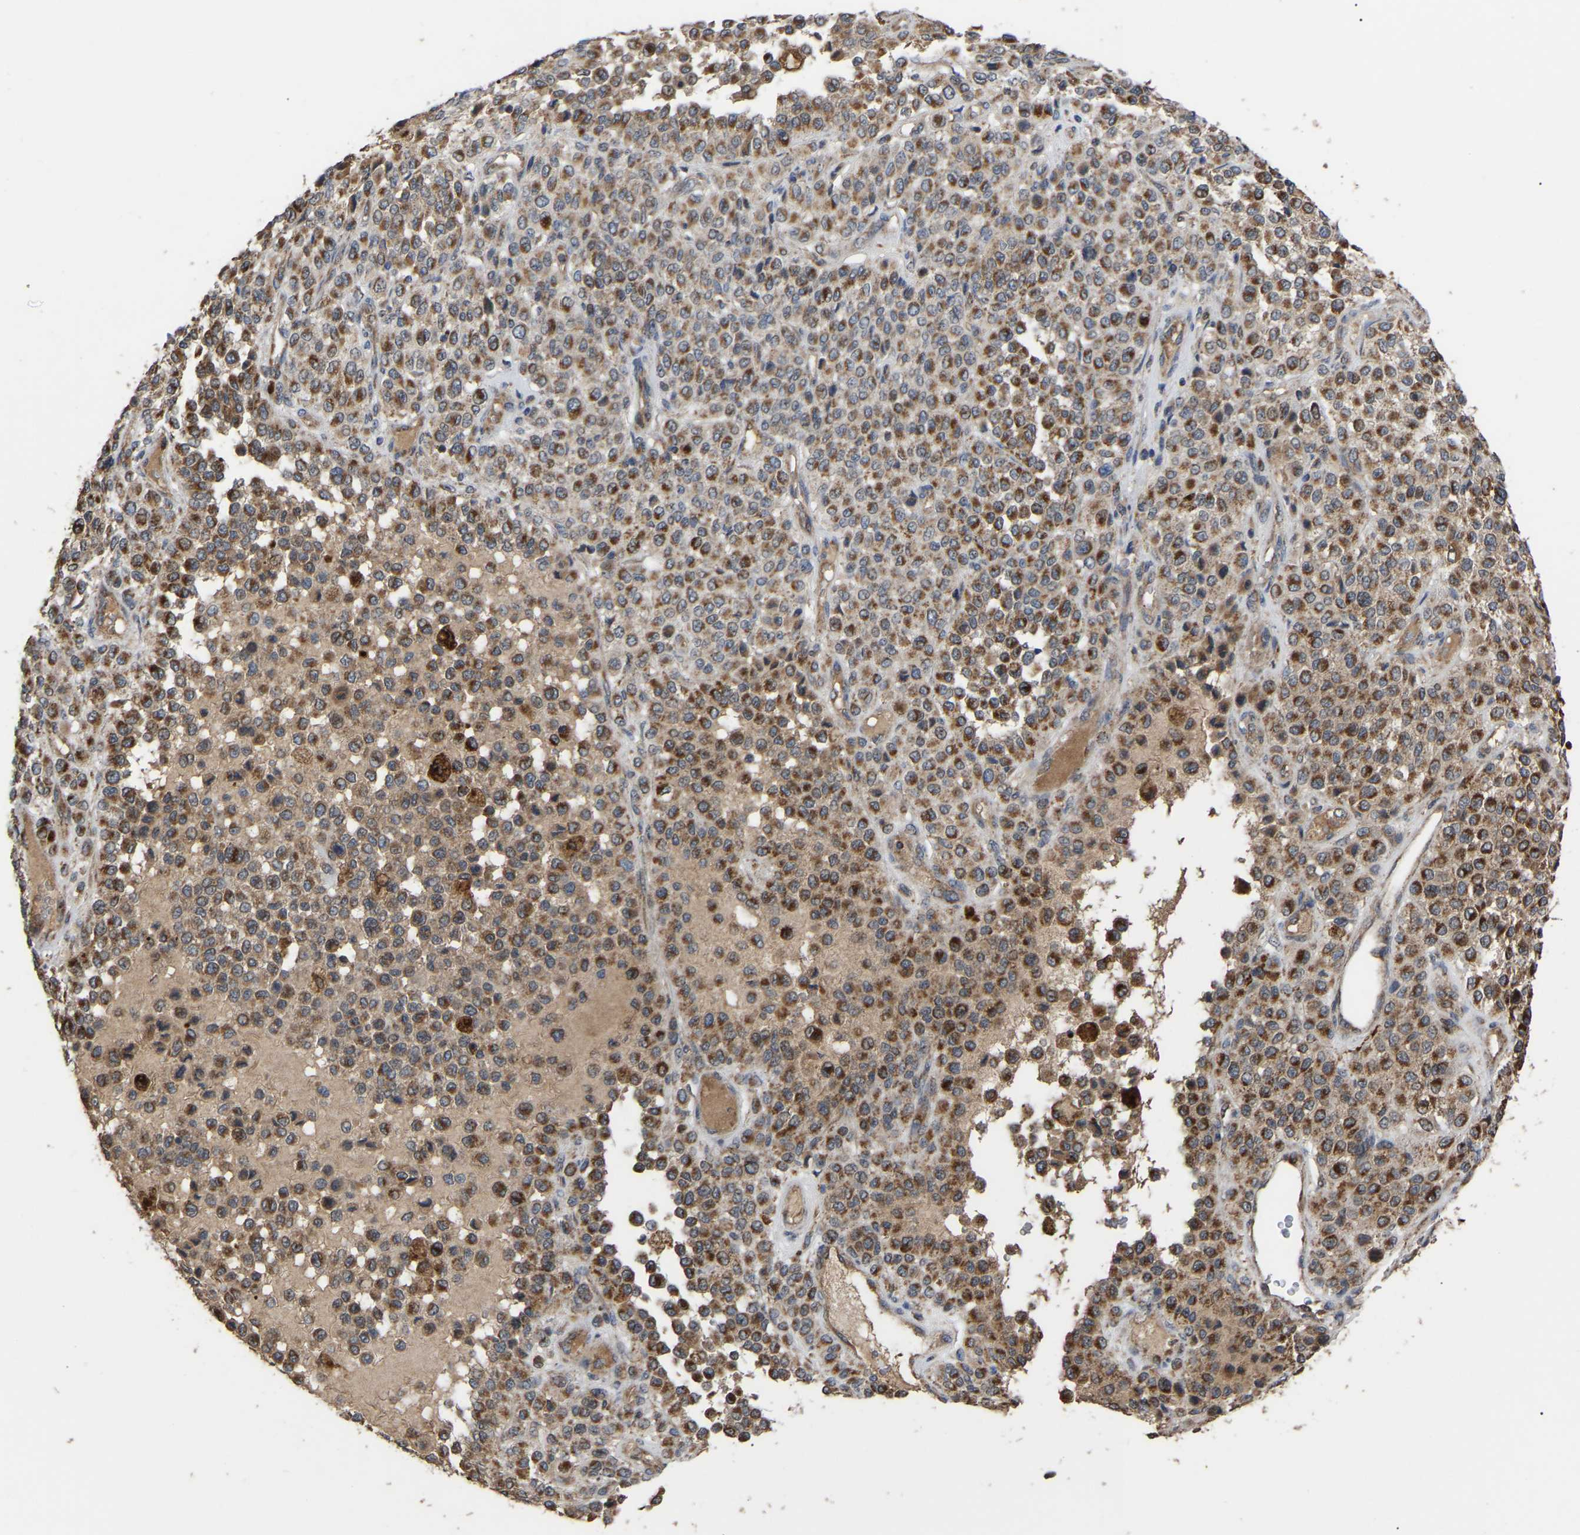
{"staining": {"intensity": "strong", "quantity": "25%-75%", "location": "cytoplasmic/membranous"}, "tissue": "melanoma", "cell_type": "Tumor cells", "image_type": "cancer", "snomed": [{"axis": "morphology", "description": "Malignant melanoma, Metastatic site"}, {"axis": "topography", "description": "Pancreas"}], "caption": "Immunohistochemical staining of malignant melanoma (metastatic site) reveals high levels of strong cytoplasmic/membranous positivity in approximately 25%-75% of tumor cells. (DAB IHC with brightfield microscopy, high magnification).", "gene": "GCC1", "patient": {"sex": "female", "age": 30}}